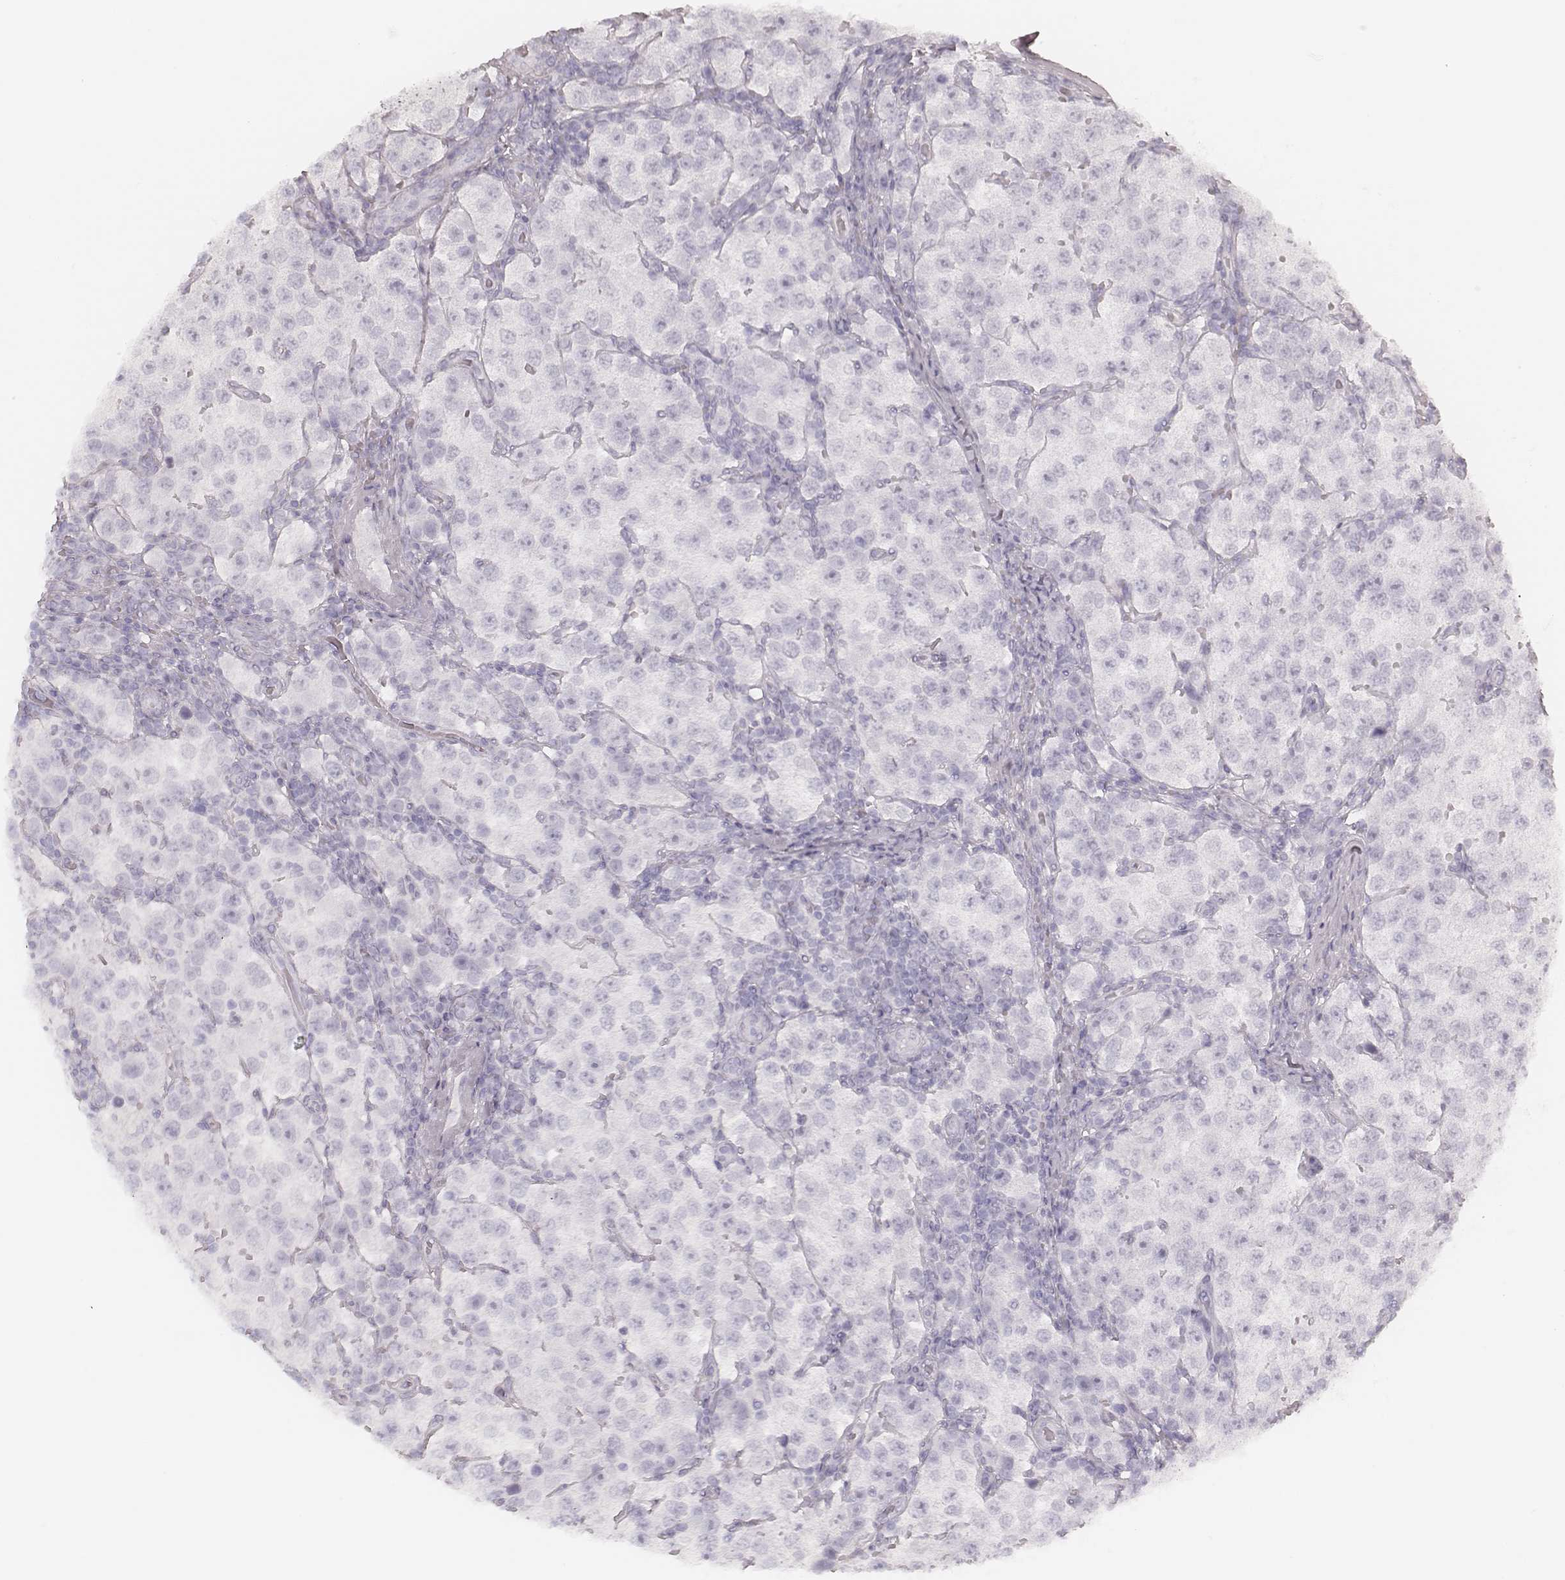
{"staining": {"intensity": "negative", "quantity": "none", "location": "none"}, "tissue": "testis cancer", "cell_type": "Tumor cells", "image_type": "cancer", "snomed": [{"axis": "morphology", "description": "Seminoma, NOS"}, {"axis": "topography", "description": "Testis"}], "caption": "The image reveals no staining of tumor cells in seminoma (testis).", "gene": "KRT82", "patient": {"sex": "male", "age": 37}}